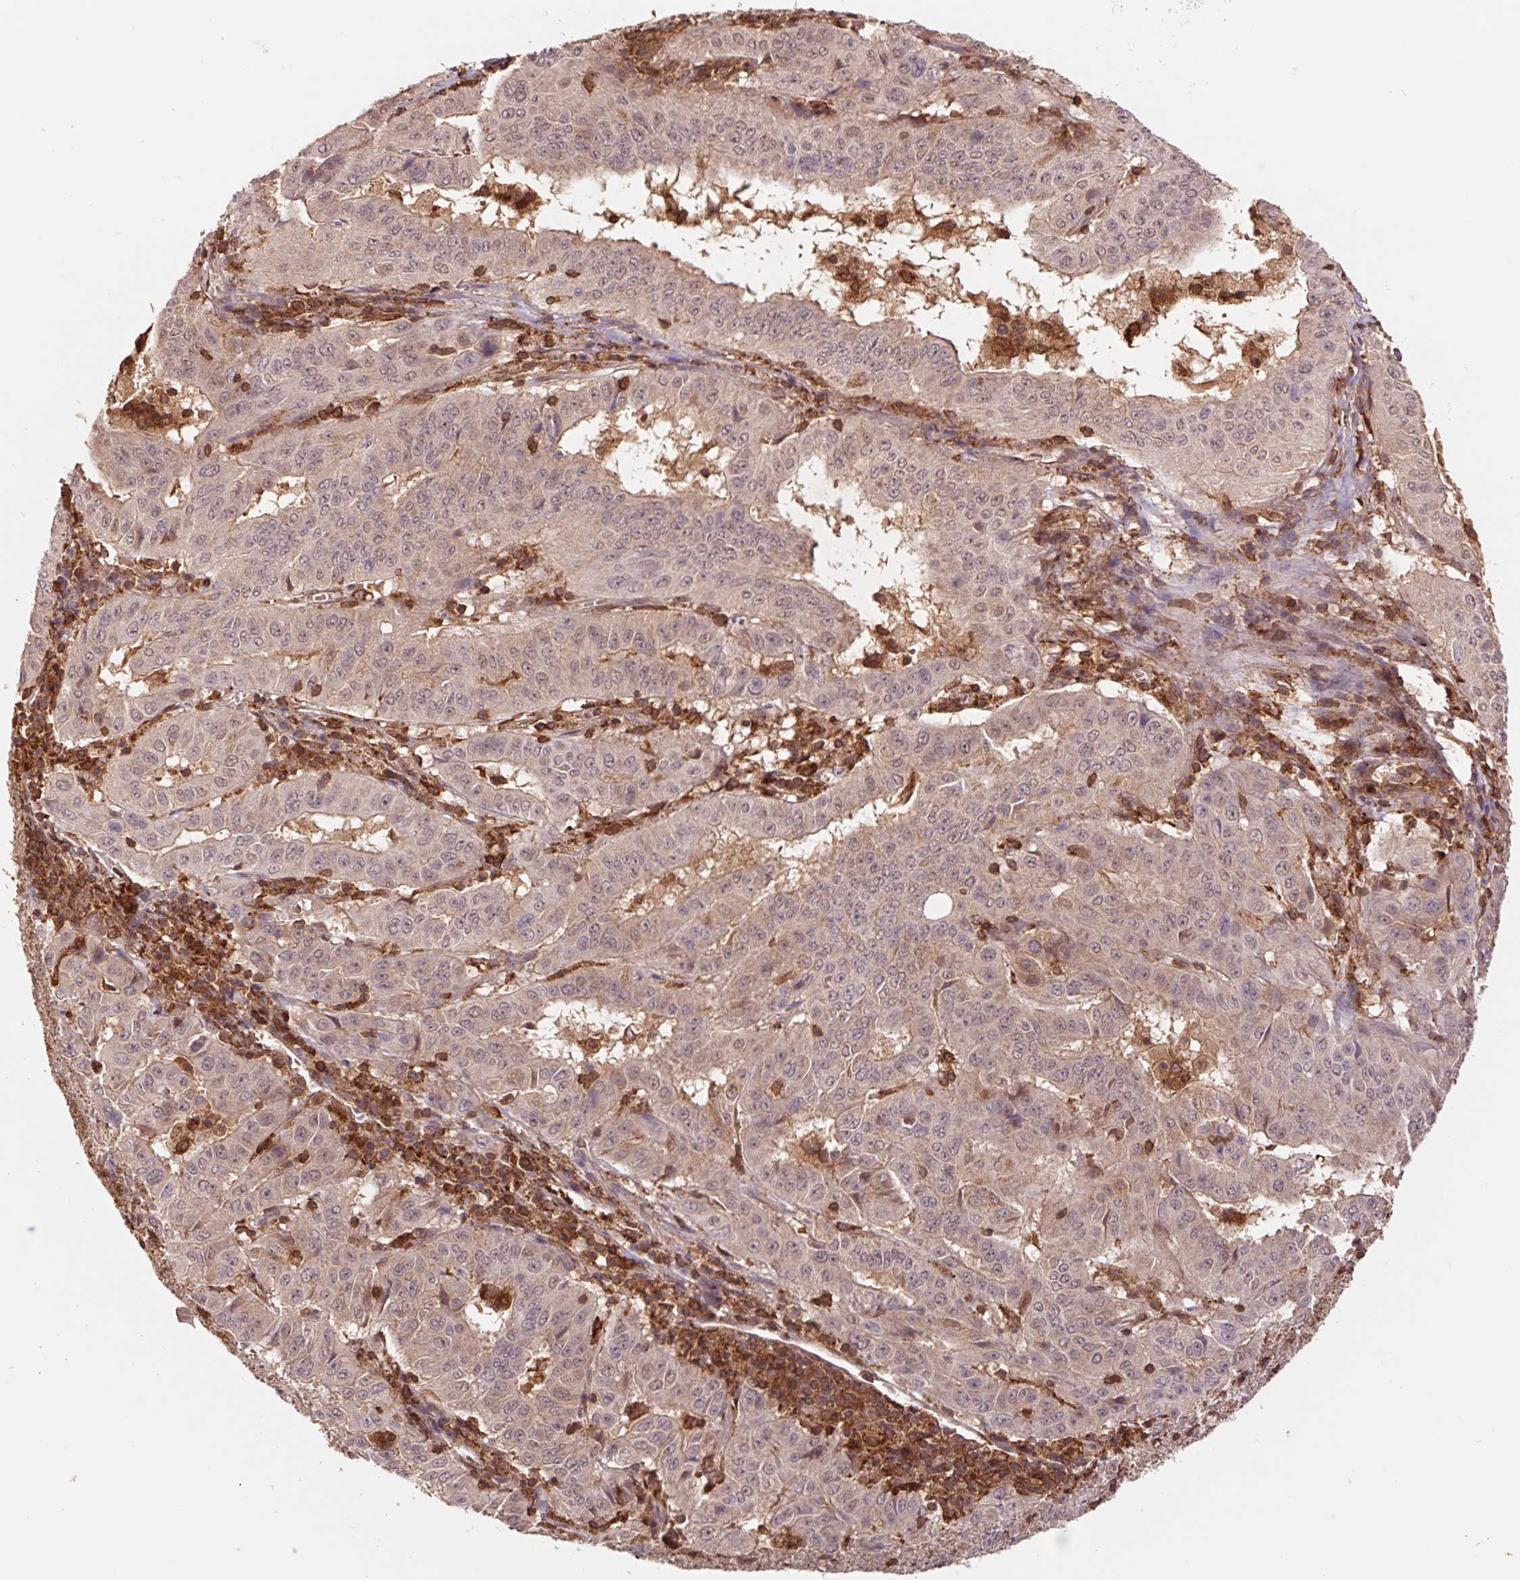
{"staining": {"intensity": "weak", "quantity": "<25%", "location": "cytoplasmic/membranous,nuclear"}, "tissue": "pancreatic cancer", "cell_type": "Tumor cells", "image_type": "cancer", "snomed": [{"axis": "morphology", "description": "Adenocarcinoma, NOS"}, {"axis": "topography", "description": "Pancreas"}], "caption": "Tumor cells are negative for protein expression in human adenocarcinoma (pancreatic).", "gene": "URM1", "patient": {"sex": "male", "age": 63}}